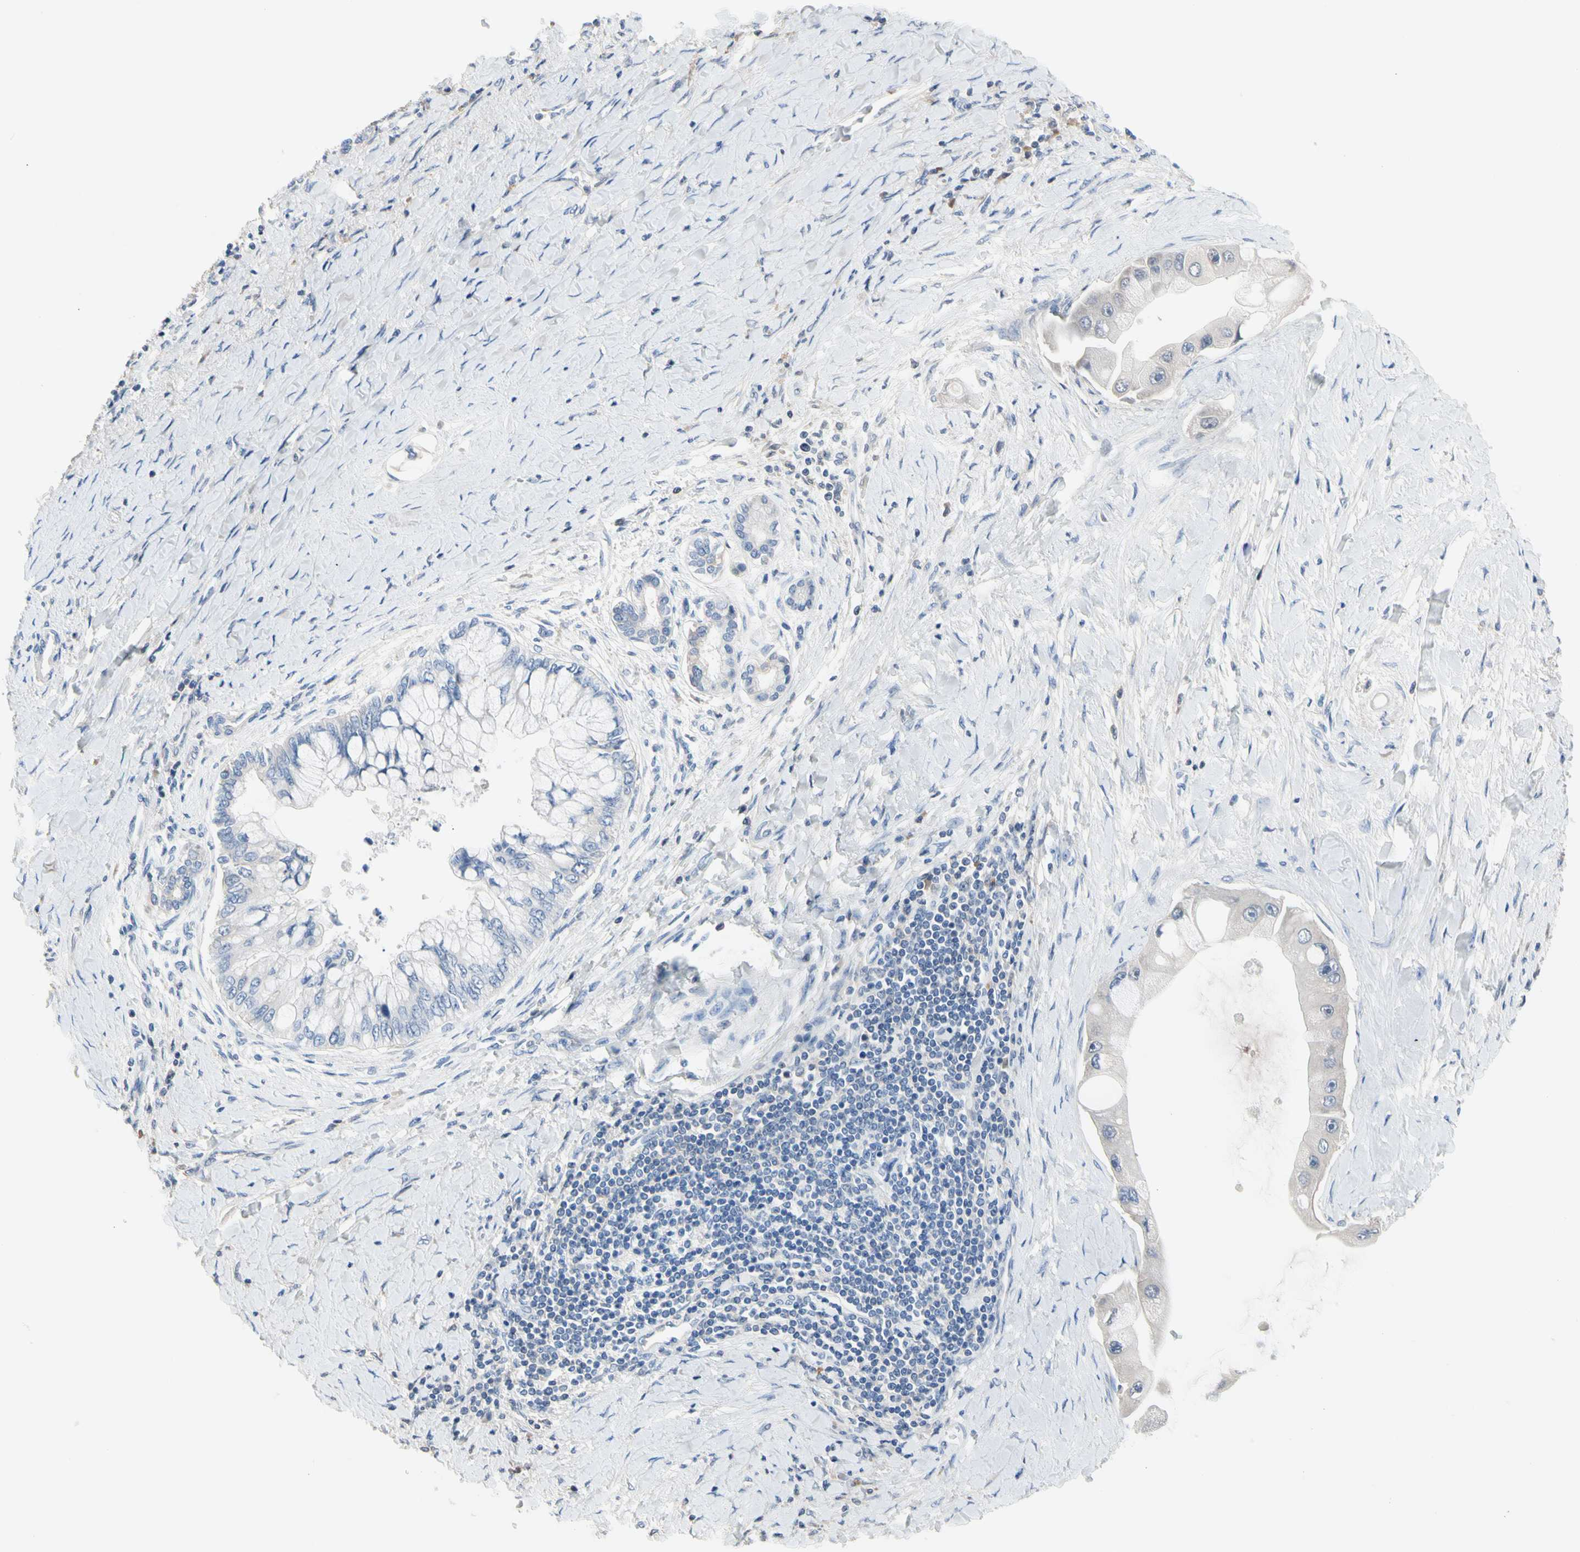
{"staining": {"intensity": "negative", "quantity": "none", "location": "none"}, "tissue": "liver cancer", "cell_type": "Tumor cells", "image_type": "cancer", "snomed": [{"axis": "morphology", "description": "Normal tissue, NOS"}, {"axis": "morphology", "description": "Cholangiocarcinoma"}, {"axis": "topography", "description": "Liver"}, {"axis": "topography", "description": "Peripheral nerve tissue"}], "caption": "This photomicrograph is of liver cholangiocarcinoma stained with IHC to label a protein in brown with the nuclei are counter-stained blue. There is no positivity in tumor cells. (Stains: DAB immunohistochemistry with hematoxylin counter stain, Microscopy: brightfield microscopy at high magnification).", "gene": "ECRG4", "patient": {"sex": "male", "age": 50}}